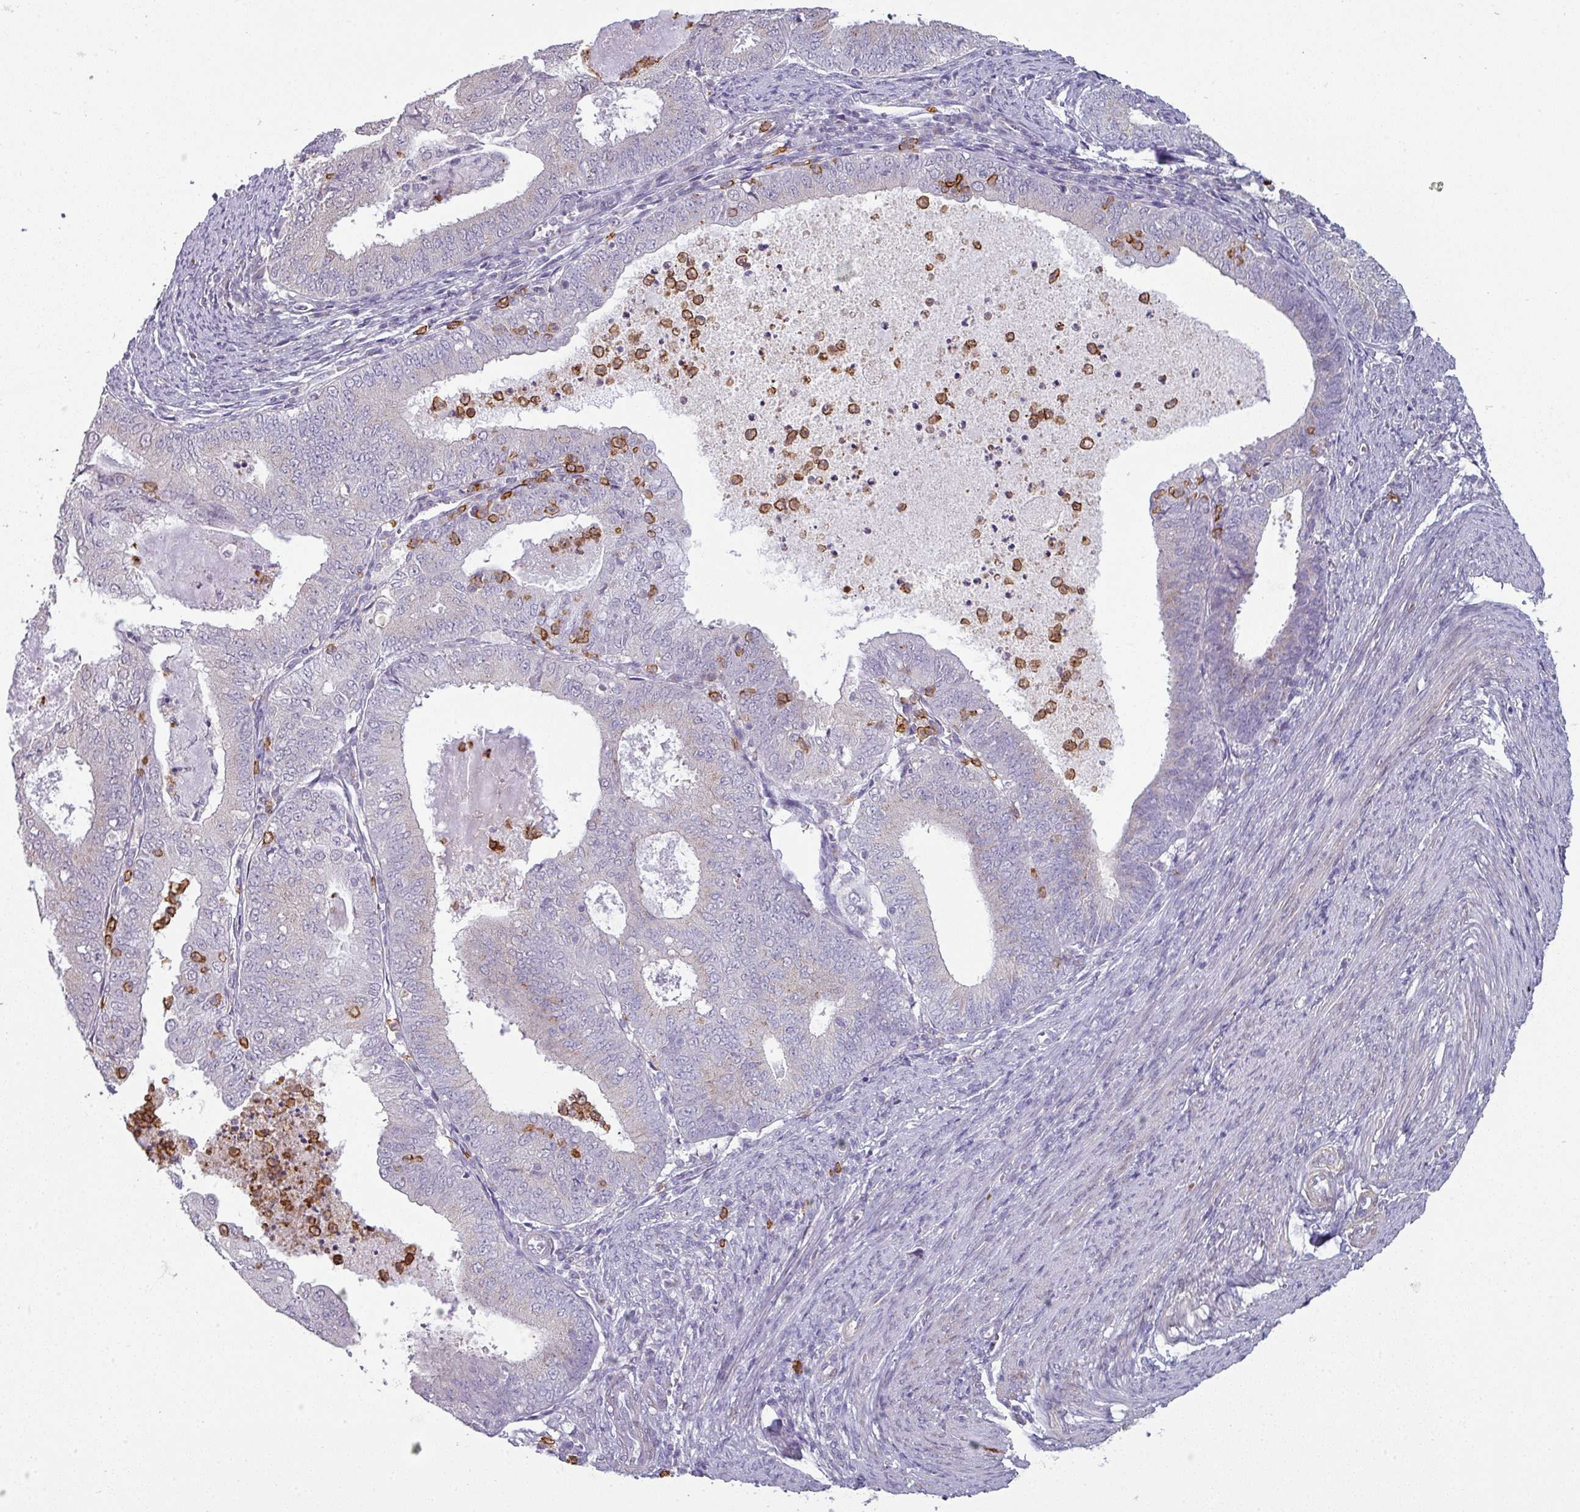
{"staining": {"intensity": "negative", "quantity": "none", "location": "none"}, "tissue": "endometrial cancer", "cell_type": "Tumor cells", "image_type": "cancer", "snomed": [{"axis": "morphology", "description": "Adenocarcinoma, NOS"}, {"axis": "topography", "description": "Endometrium"}], "caption": "High magnification brightfield microscopy of adenocarcinoma (endometrial) stained with DAB (brown) and counterstained with hematoxylin (blue): tumor cells show no significant expression. (Stains: DAB immunohistochemistry (IHC) with hematoxylin counter stain, Microscopy: brightfield microscopy at high magnification).", "gene": "MAGEC3", "patient": {"sex": "female", "age": 57}}